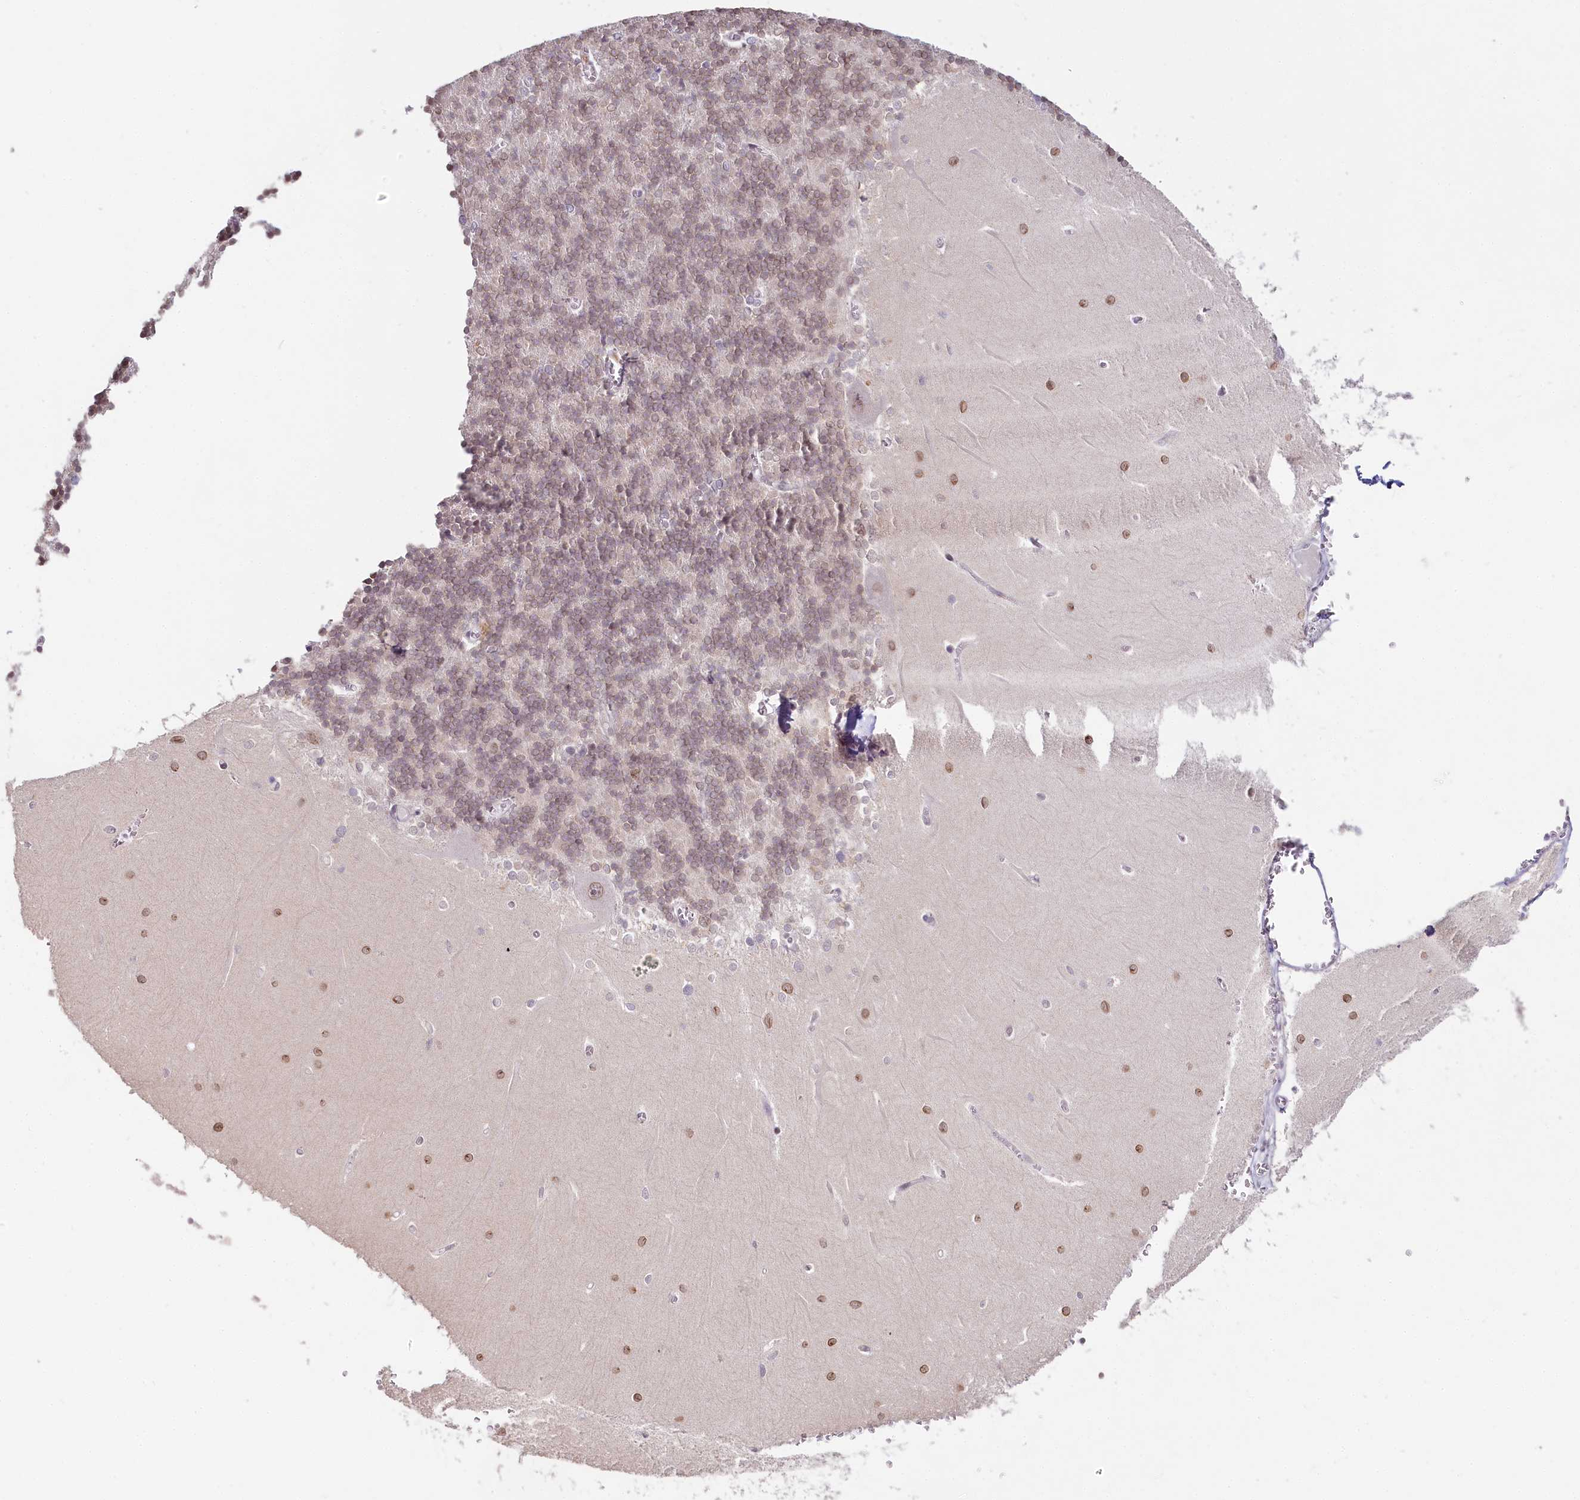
{"staining": {"intensity": "moderate", "quantity": "25%-75%", "location": "cytoplasmic/membranous,nuclear"}, "tissue": "cerebellum", "cell_type": "Cells in granular layer", "image_type": "normal", "snomed": [{"axis": "morphology", "description": "Normal tissue, NOS"}, {"axis": "topography", "description": "Cerebellum"}], "caption": "A high-resolution image shows IHC staining of normal cerebellum, which exhibits moderate cytoplasmic/membranous,nuclear positivity in about 25%-75% of cells in granular layer.", "gene": "HPD", "patient": {"sex": "male", "age": 37}}